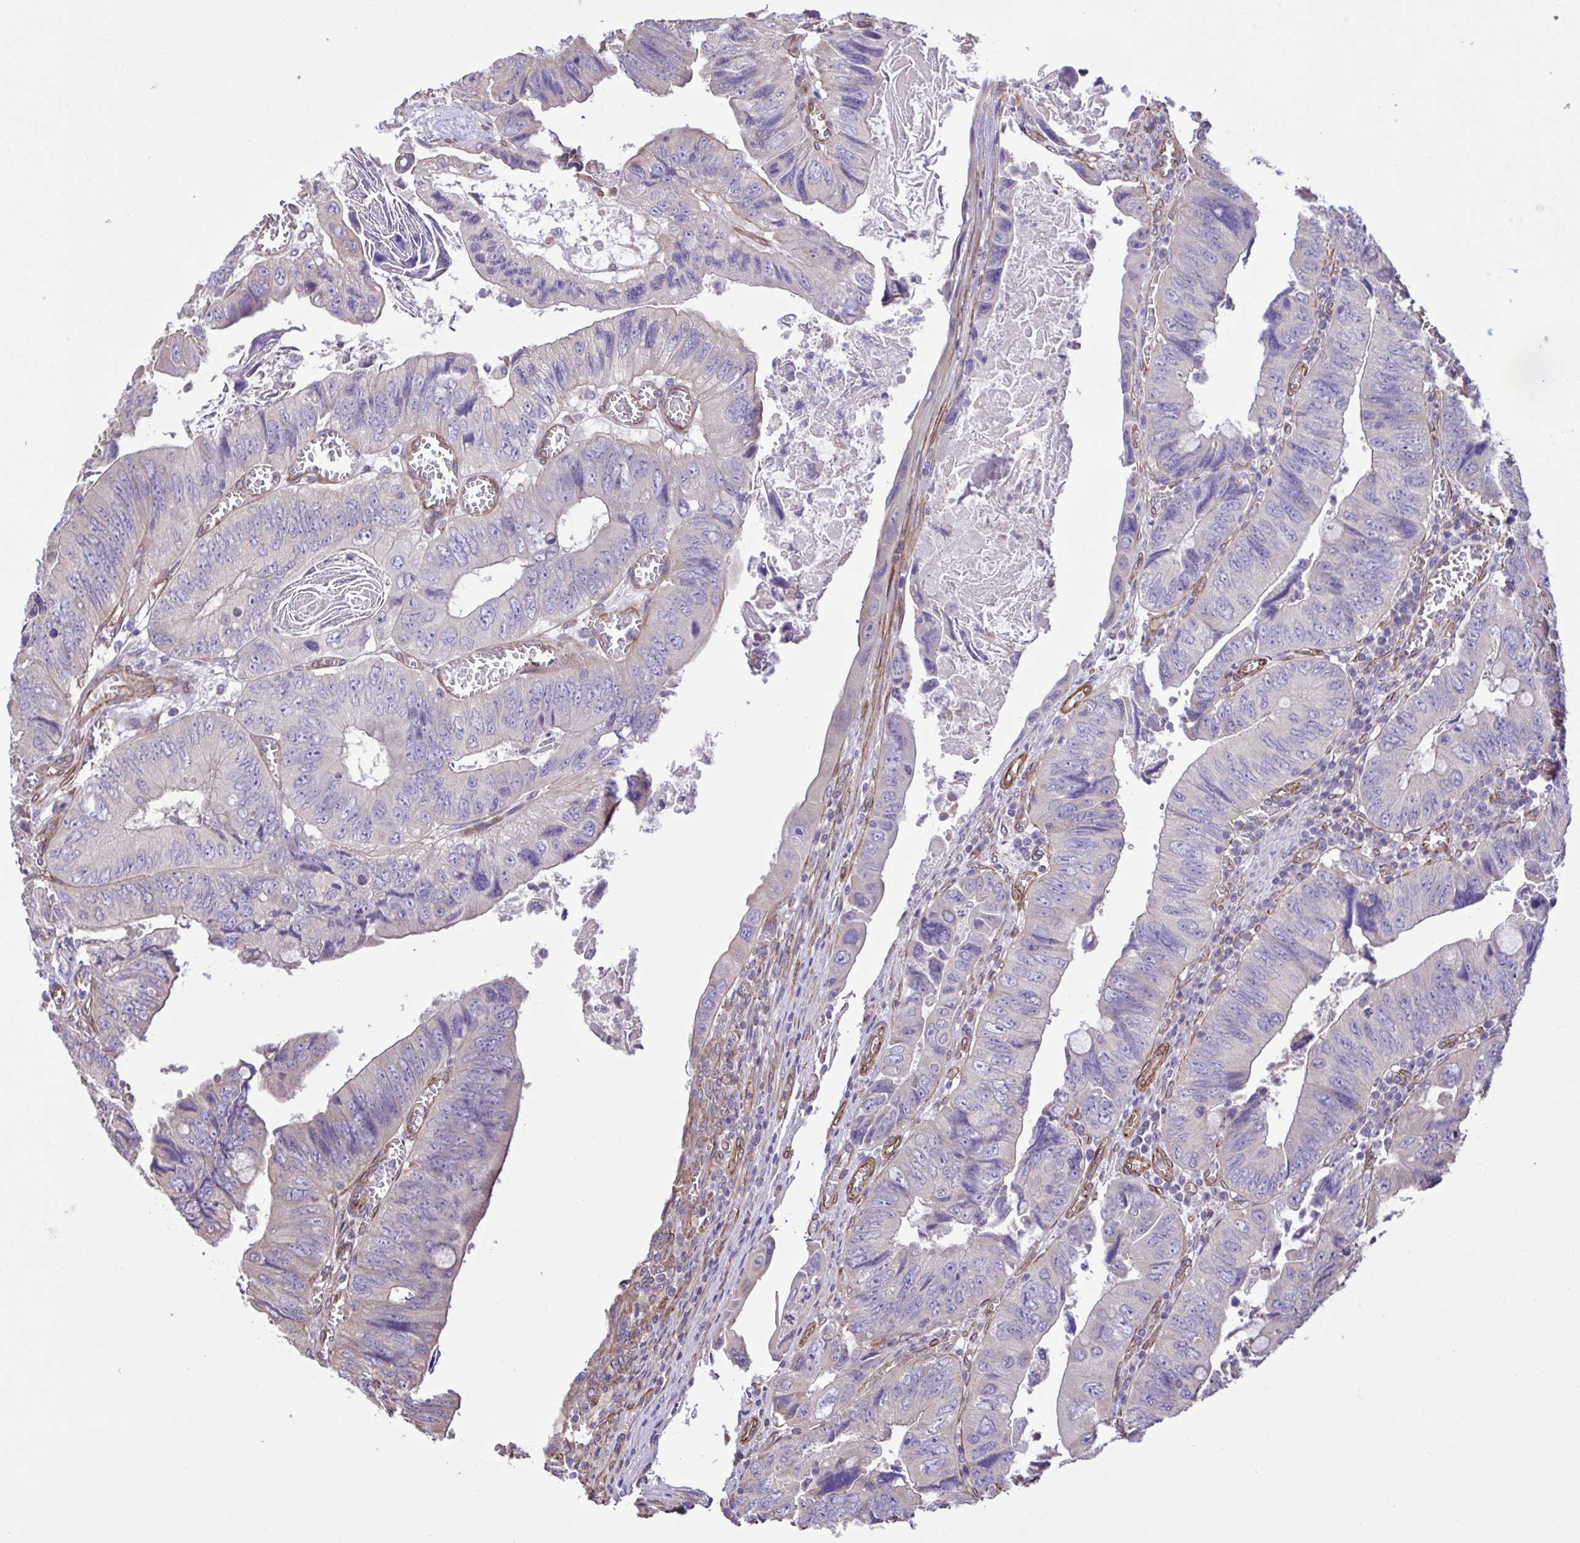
{"staining": {"intensity": "negative", "quantity": "none", "location": "none"}, "tissue": "colorectal cancer", "cell_type": "Tumor cells", "image_type": "cancer", "snomed": [{"axis": "morphology", "description": "Adenocarcinoma, NOS"}, {"axis": "topography", "description": "Colon"}], "caption": "High power microscopy image of an immunohistochemistry (IHC) image of colorectal cancer, revealing no significant expression in tumor cells.", "gene": "FLT1", "patient": {"sex": "female", "age": 84}}